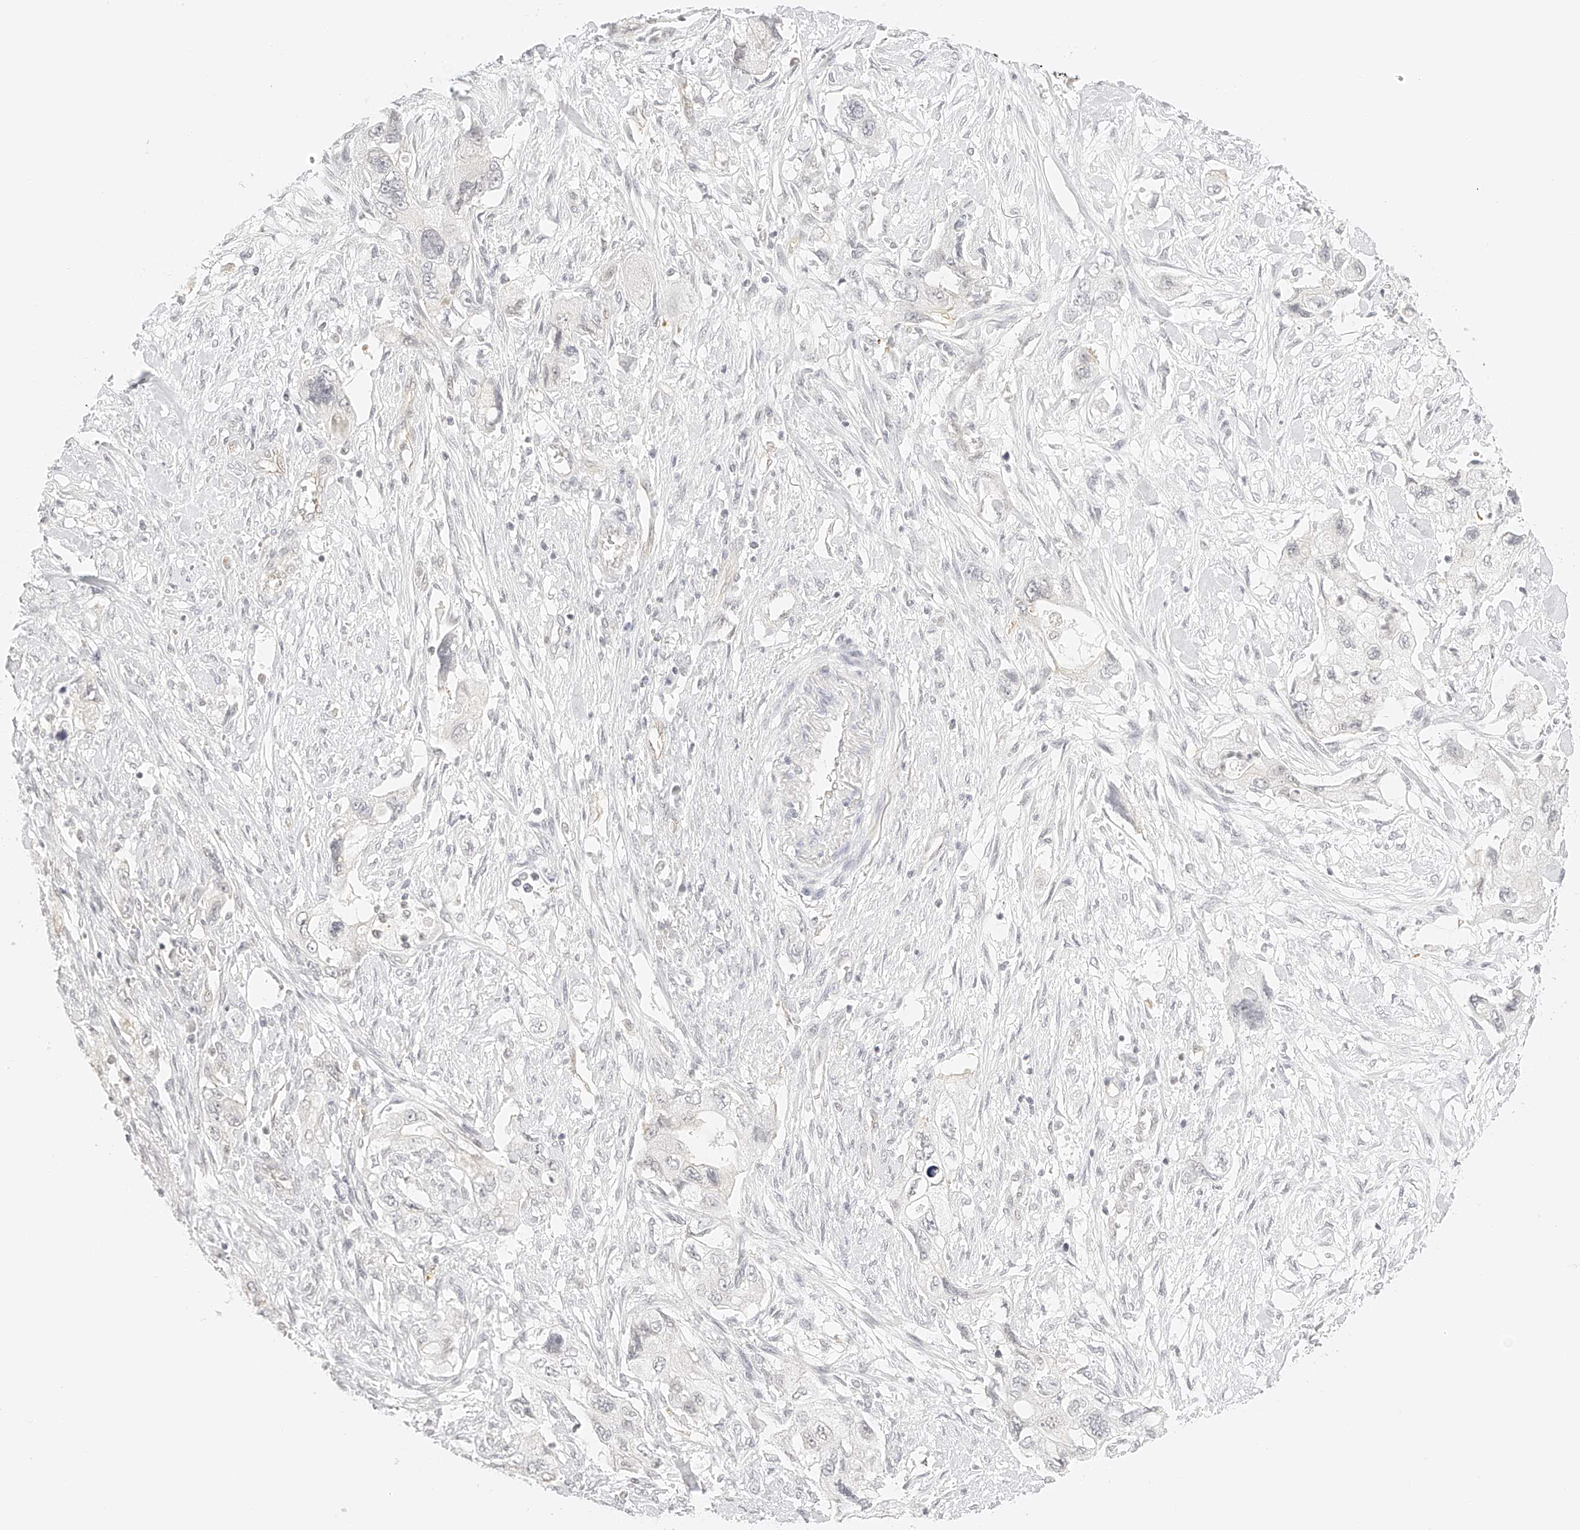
{"staining": {"intensity": "negative", "quantity": "none", "location": "none"}, "tissue": "pancreatic cancer", "cell_type": "Tumor cells", "image_type": "cancer", "snomed": [{"axis": "morphology", "description": "Adenocarcinoma, NOS"}, {"axis": "topography", "description": "Pancreas"}], "caption": "IHC of human pancreatic cancer (adenocarcinoma) demonstrates no positivity in tumor cells. Nuclei are stained in blue.", "gene": "ZFP69", "patient": {"sex": "female", "age": 73}}